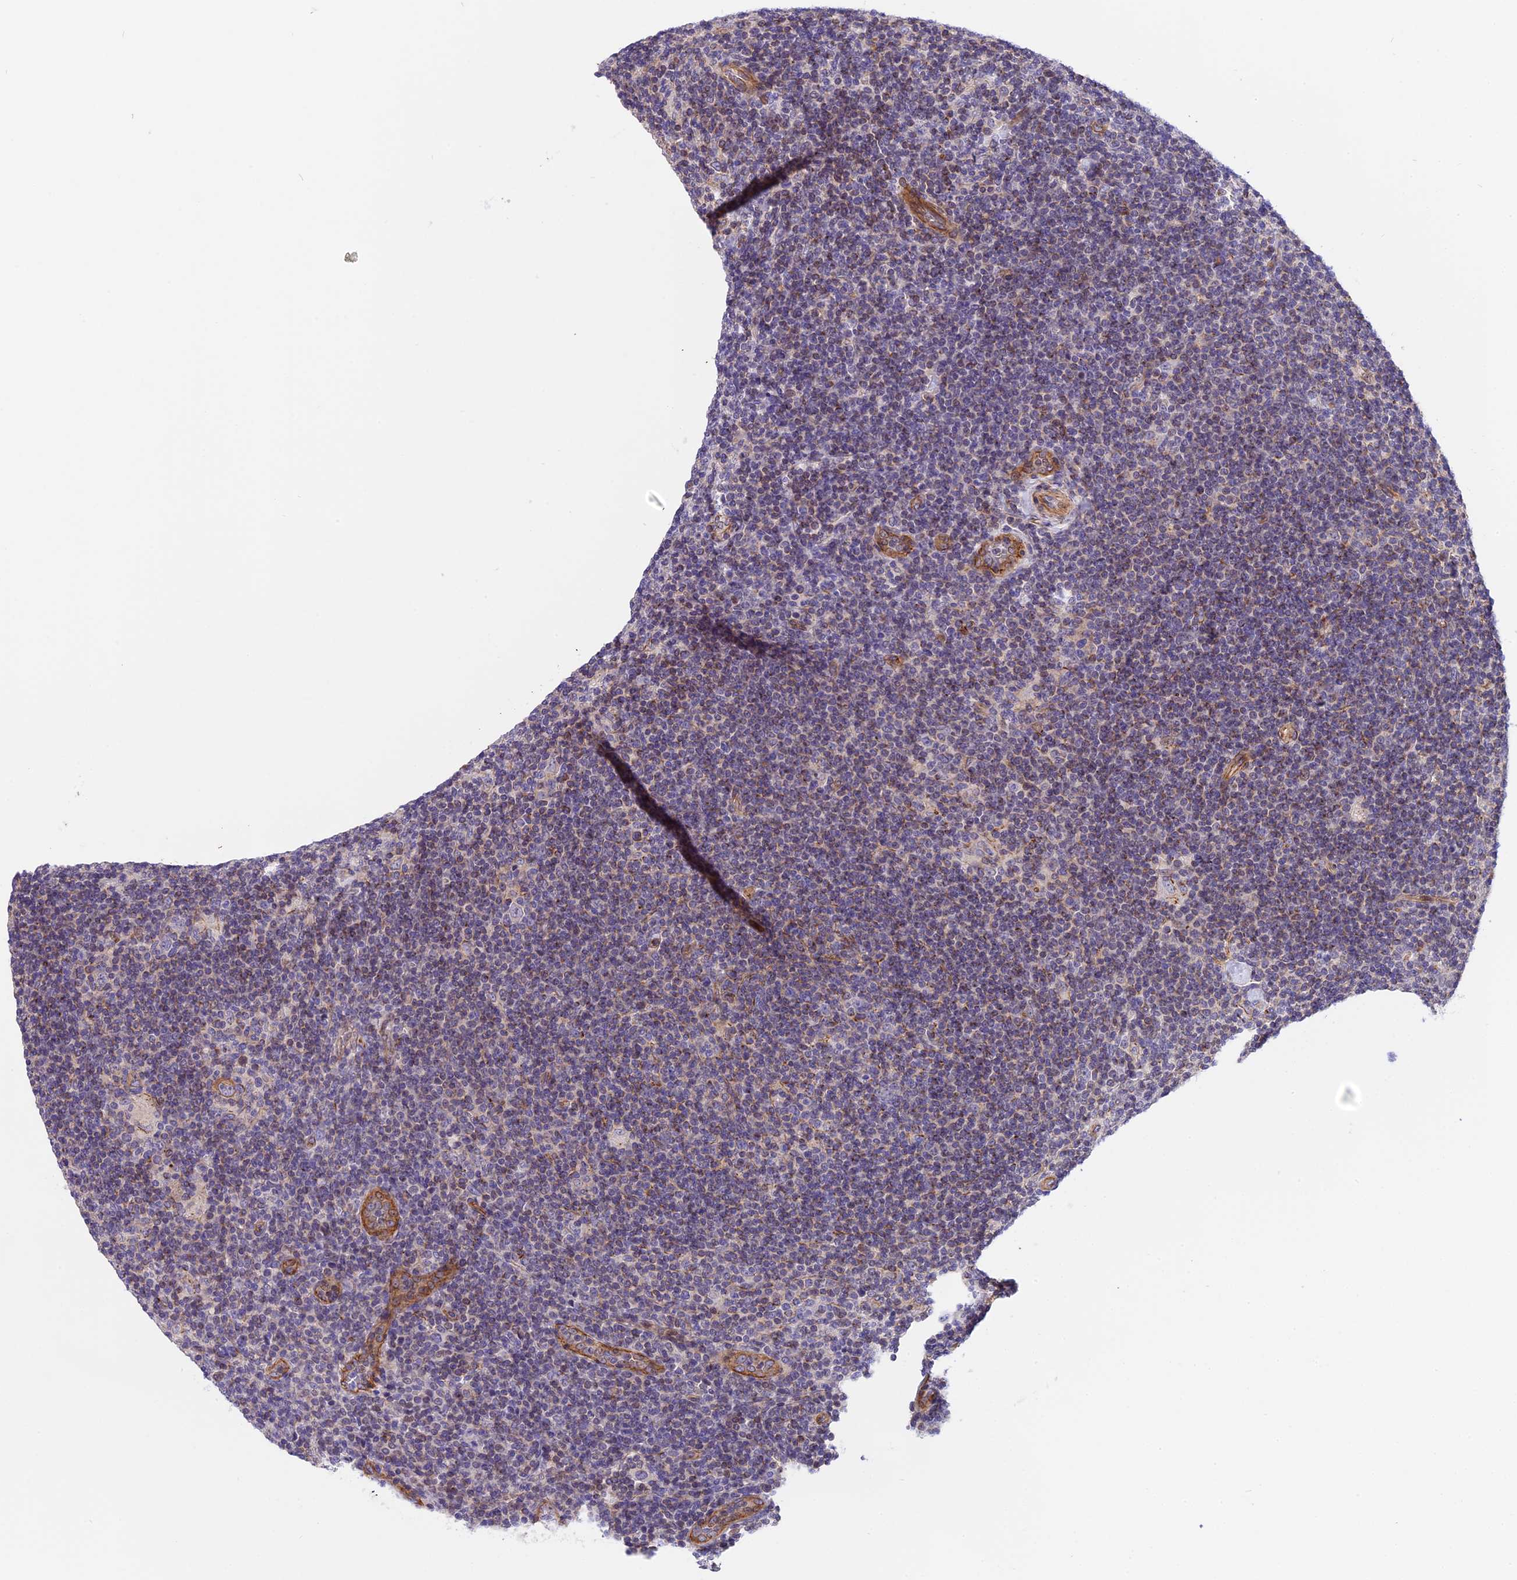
{"staining": {"intensity": "moderate", "quantity": "<25%", "location": "cytoplasmic/membranous"}, "tissue": "lymphoma", "cell_type": "Tumor cells", "image_type": "cancer", "snomed": [{"axis": "morphology", "description": "Hodgkin's disease, NOS"}, {"axis": "topography", "description": "Lymph node"}], "caption": "This image demonstrates Hodgkin's disease stained with immunohistochemistry (IHC) to label a protein in brown. The cytoplasmic/membranous of tumor cells show moderate positivity for the protein. Nuclei are counter-stained blue.", "gene": "R3HDM4", "patient": {"sex": "female", "age": 57}}